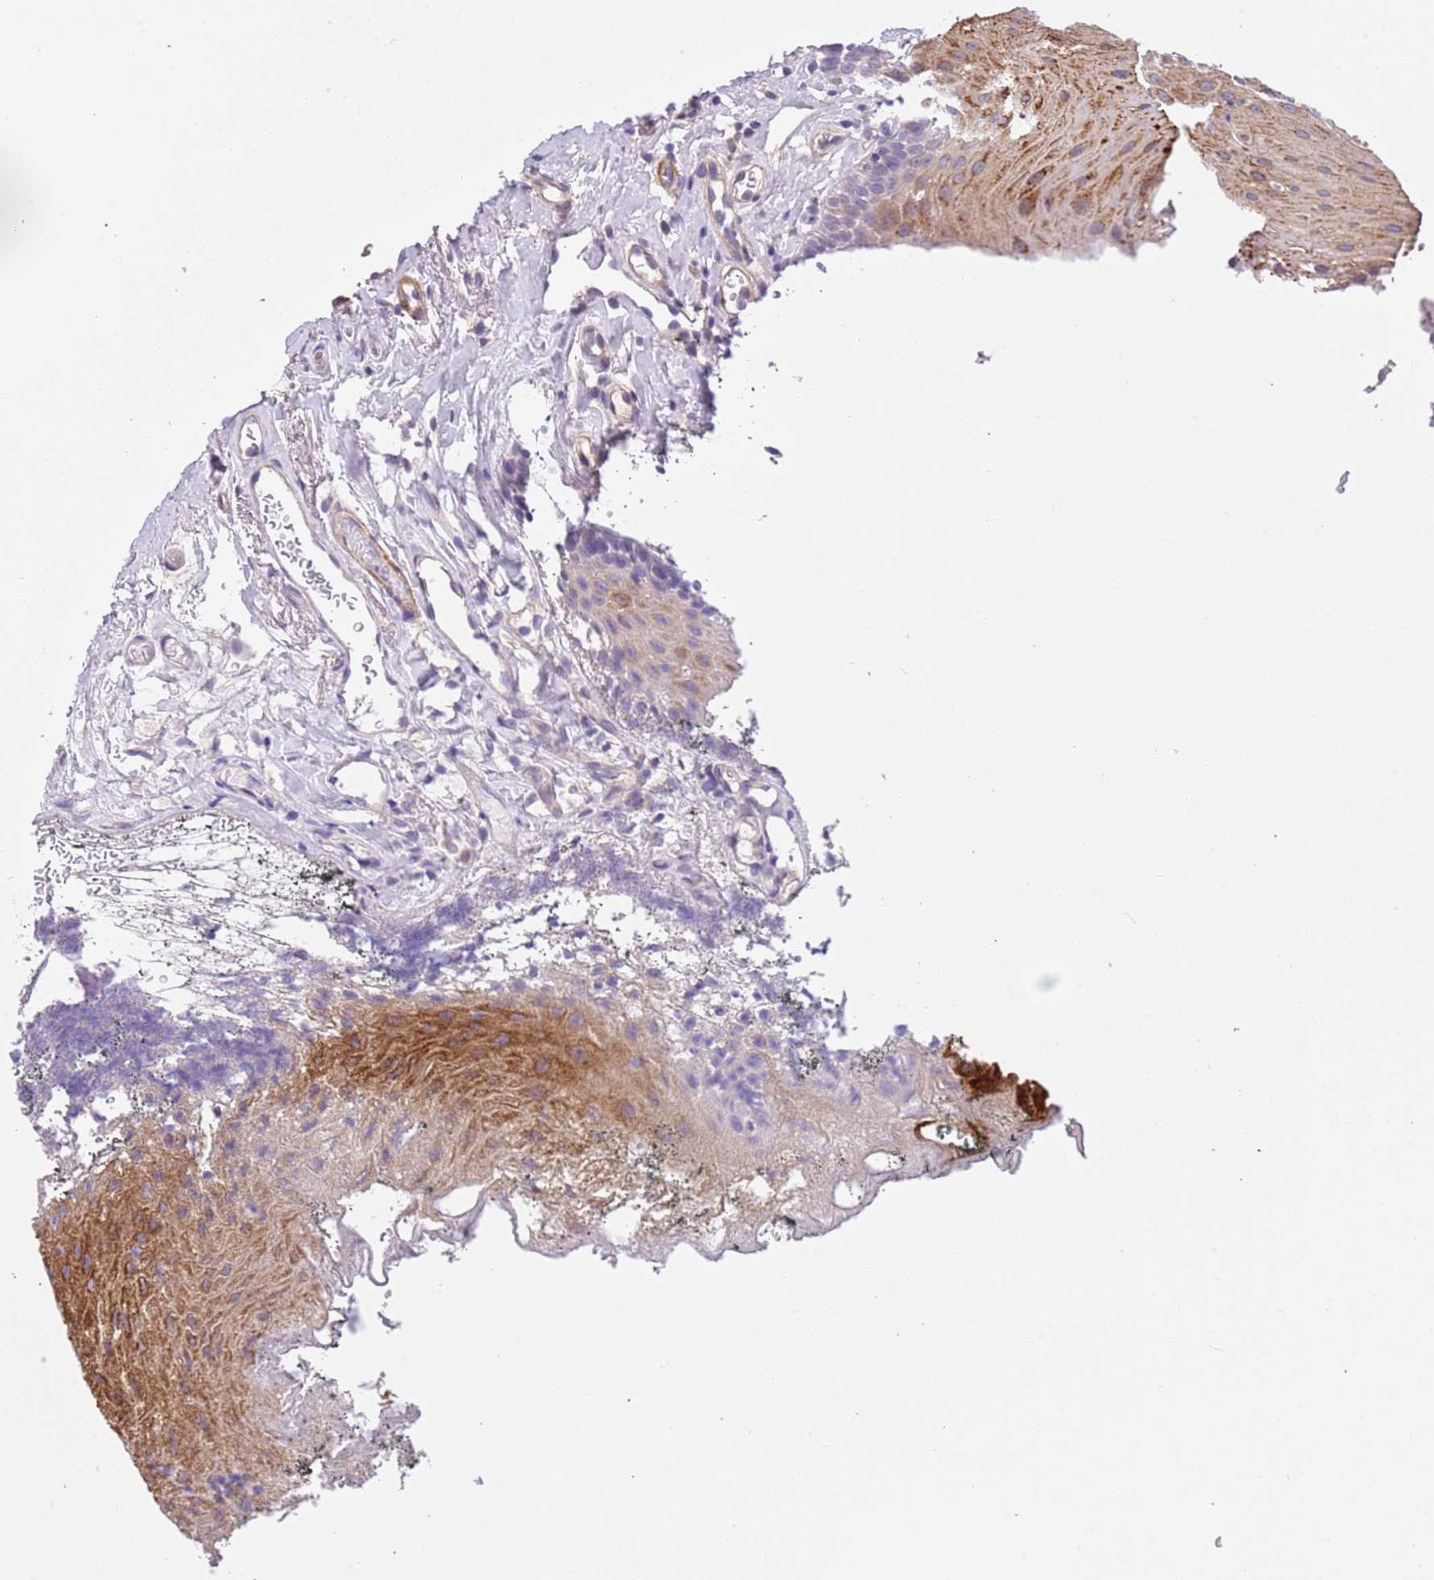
{"staining": {"intensity": "moderate", "quantity": "<25%", "location": "cytoplasmic/membranous"}, "tissue": "oral mucosa", "cell_type": "Squamous epithelial cells", "image_type": "normal", "snomed": [{"axis": "morphology", "description": "Normal tissue, NOS"}, {"axis": "topography", "description": "Oral tissue"}], "caption": "High-power microscopy captured an immunohistochemistry (IHC) micrograph of normal oral mucosa, revealing moderate cytoplasmic/membranous expression in about <25% of squamous epithelial cells. (brown staining indicates protein expression, while blue staining denotes nuclei).", "gene": "NET1", "patient": {"sex": "female", "age": 80}}